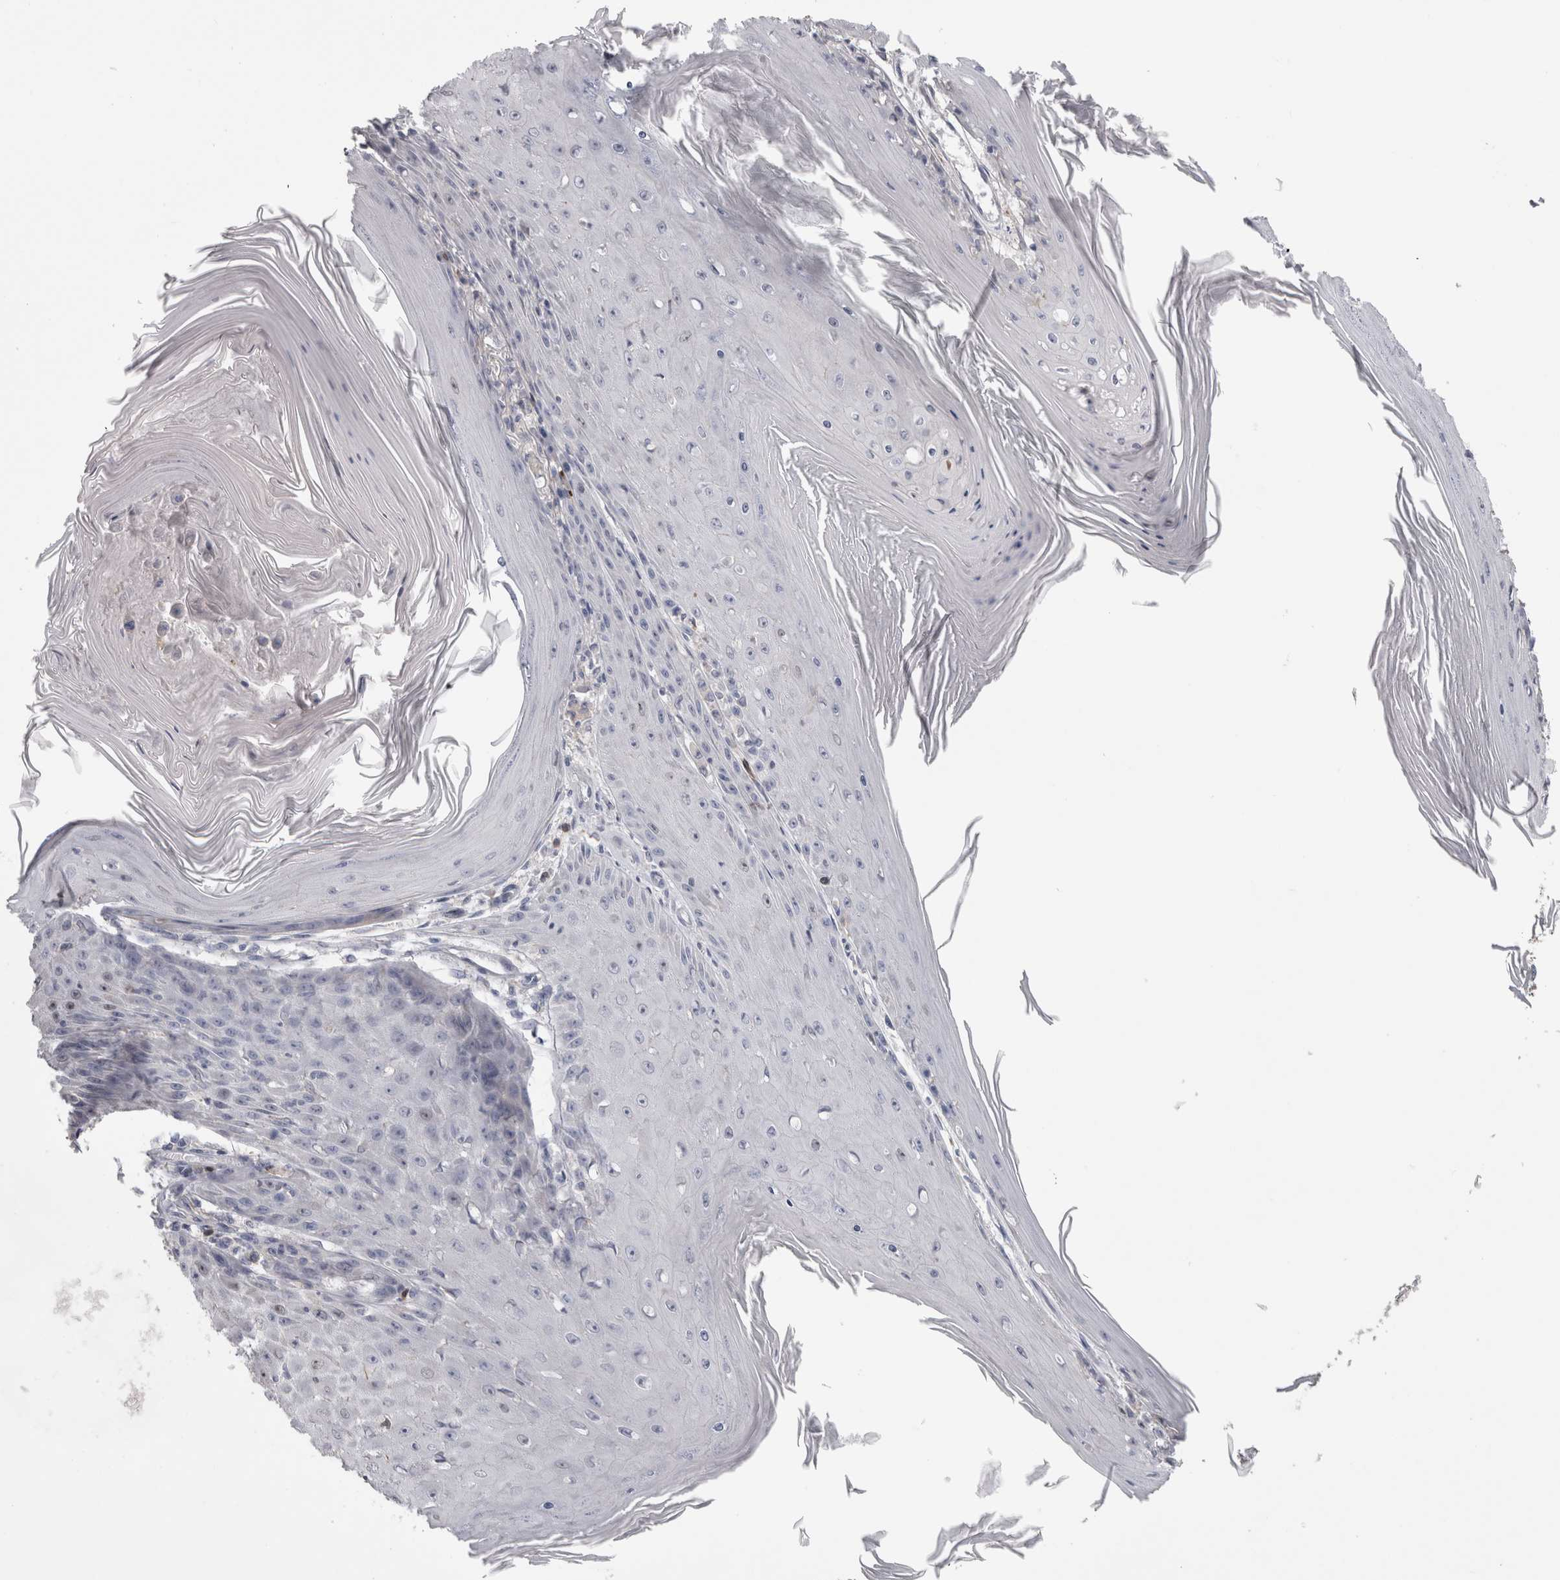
{"staining": {"intensity": "weak", "quantity": "<25%", "location": "nuclear"}, "tissue": "skin cancer", "cell_type": "Tumor cells", "image_type": "cancer", "snomed": [{"axis": "morphology", "description": "Squamous cell carcinoma, NOS"}, {"axis": "topography", "description": "Skin"}], "caption": "Tumor cells are negative for brown protein staining in skin cancer.", "gene": "IL33", "patient": {"sex": "female", "age": 73}}